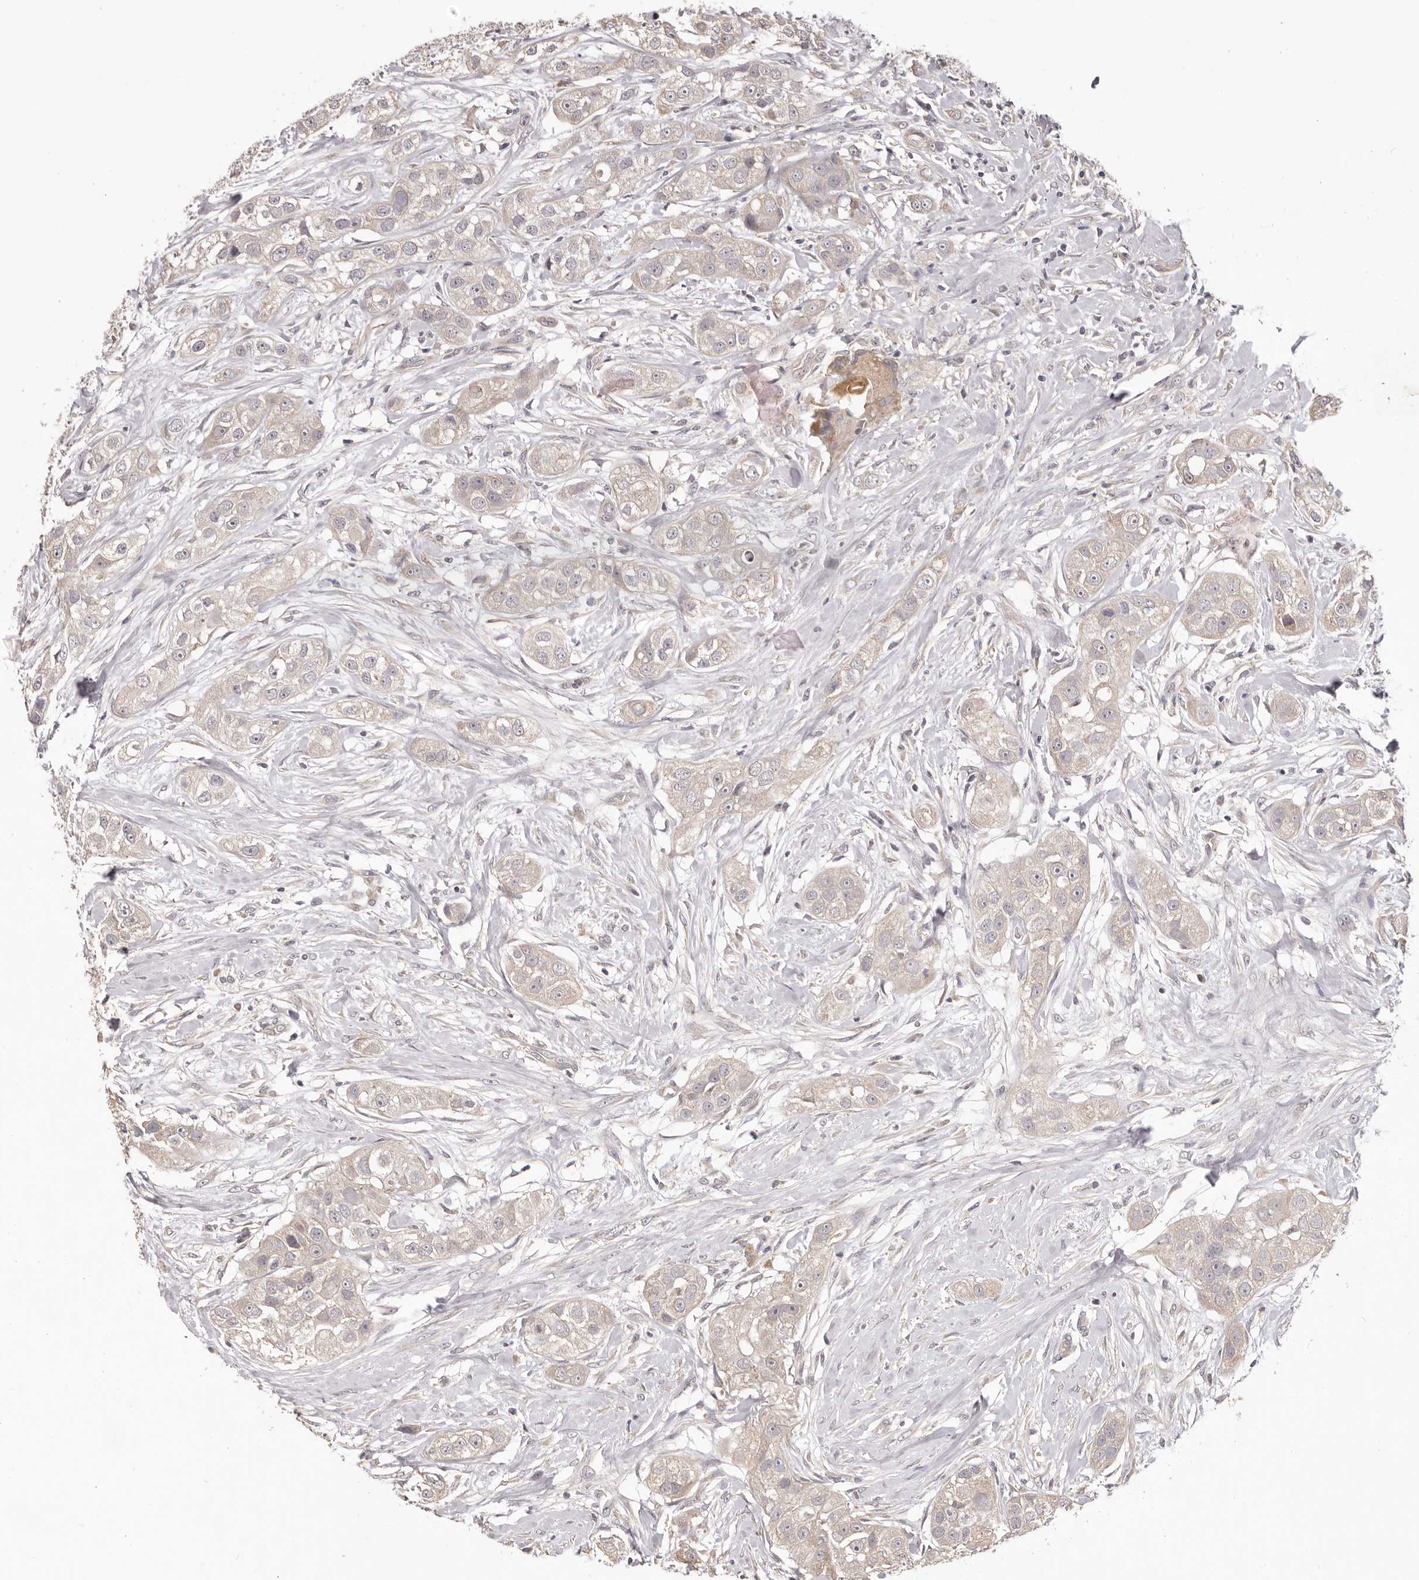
{"staining": {"intensity": "negative", "quantity": "none", "location": "none"}, "tissue": "head and neck cancer", "cell_type": "Tumor cells", "image_type": "cancer", "snomed": [{"axis": "morphology", "description": "Normal tissue, NOS"}, {"axis": "morphology", "description": "Squamous cell carcinoma, NOS"}, {"axis": "topography", "description": "Skeletal muscle"}, {"axis": "topography", "description": "Head-Neck"}], "caption": "Immunohistochemical staining of human squamous cell carcinoma (head and neck) shows no significant positivity in tumor cells.", "gene": "HRH1", "patient": {"sex": "male", "age": 51}}